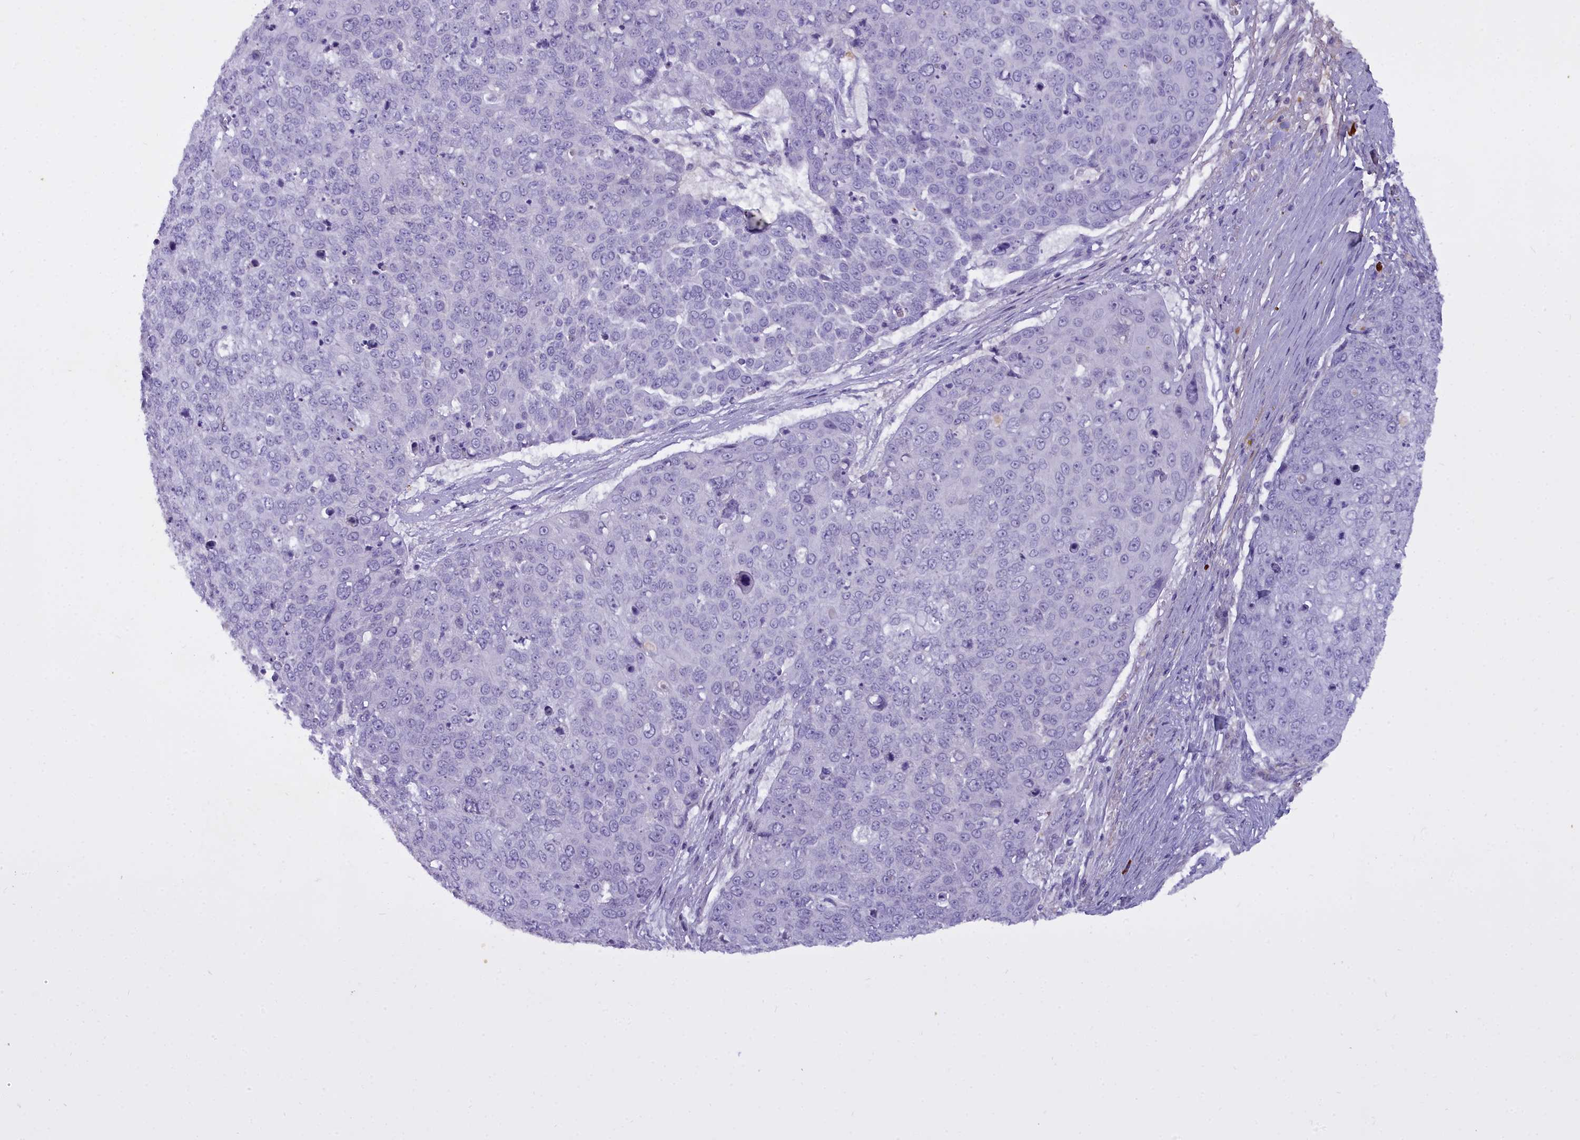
{"staining": {"intensity": "negative", "quantity": "none", "location": "none"}, "tissue": "skin cancer", "cell_type": "Tumor cells", "image_type": "cancer", "snomed": [{"axis": "morphology", "description": "Squamous cell carcinoma, NOS"}, {"axis": "topography", "description": "Skin"}], "caption": "This photomicrograph is of skin cancer stained with immunohistochemistry (IHC) to label a protein in brown with the nuclei are counter-stained blue. There is no positivity in tumor cells. The staining is performed using DAB brown chromogen with nuclei counter-stained in using hematoxylin.", "gene": "OSTN", "patient": {"sex": "male", "age": 71}}